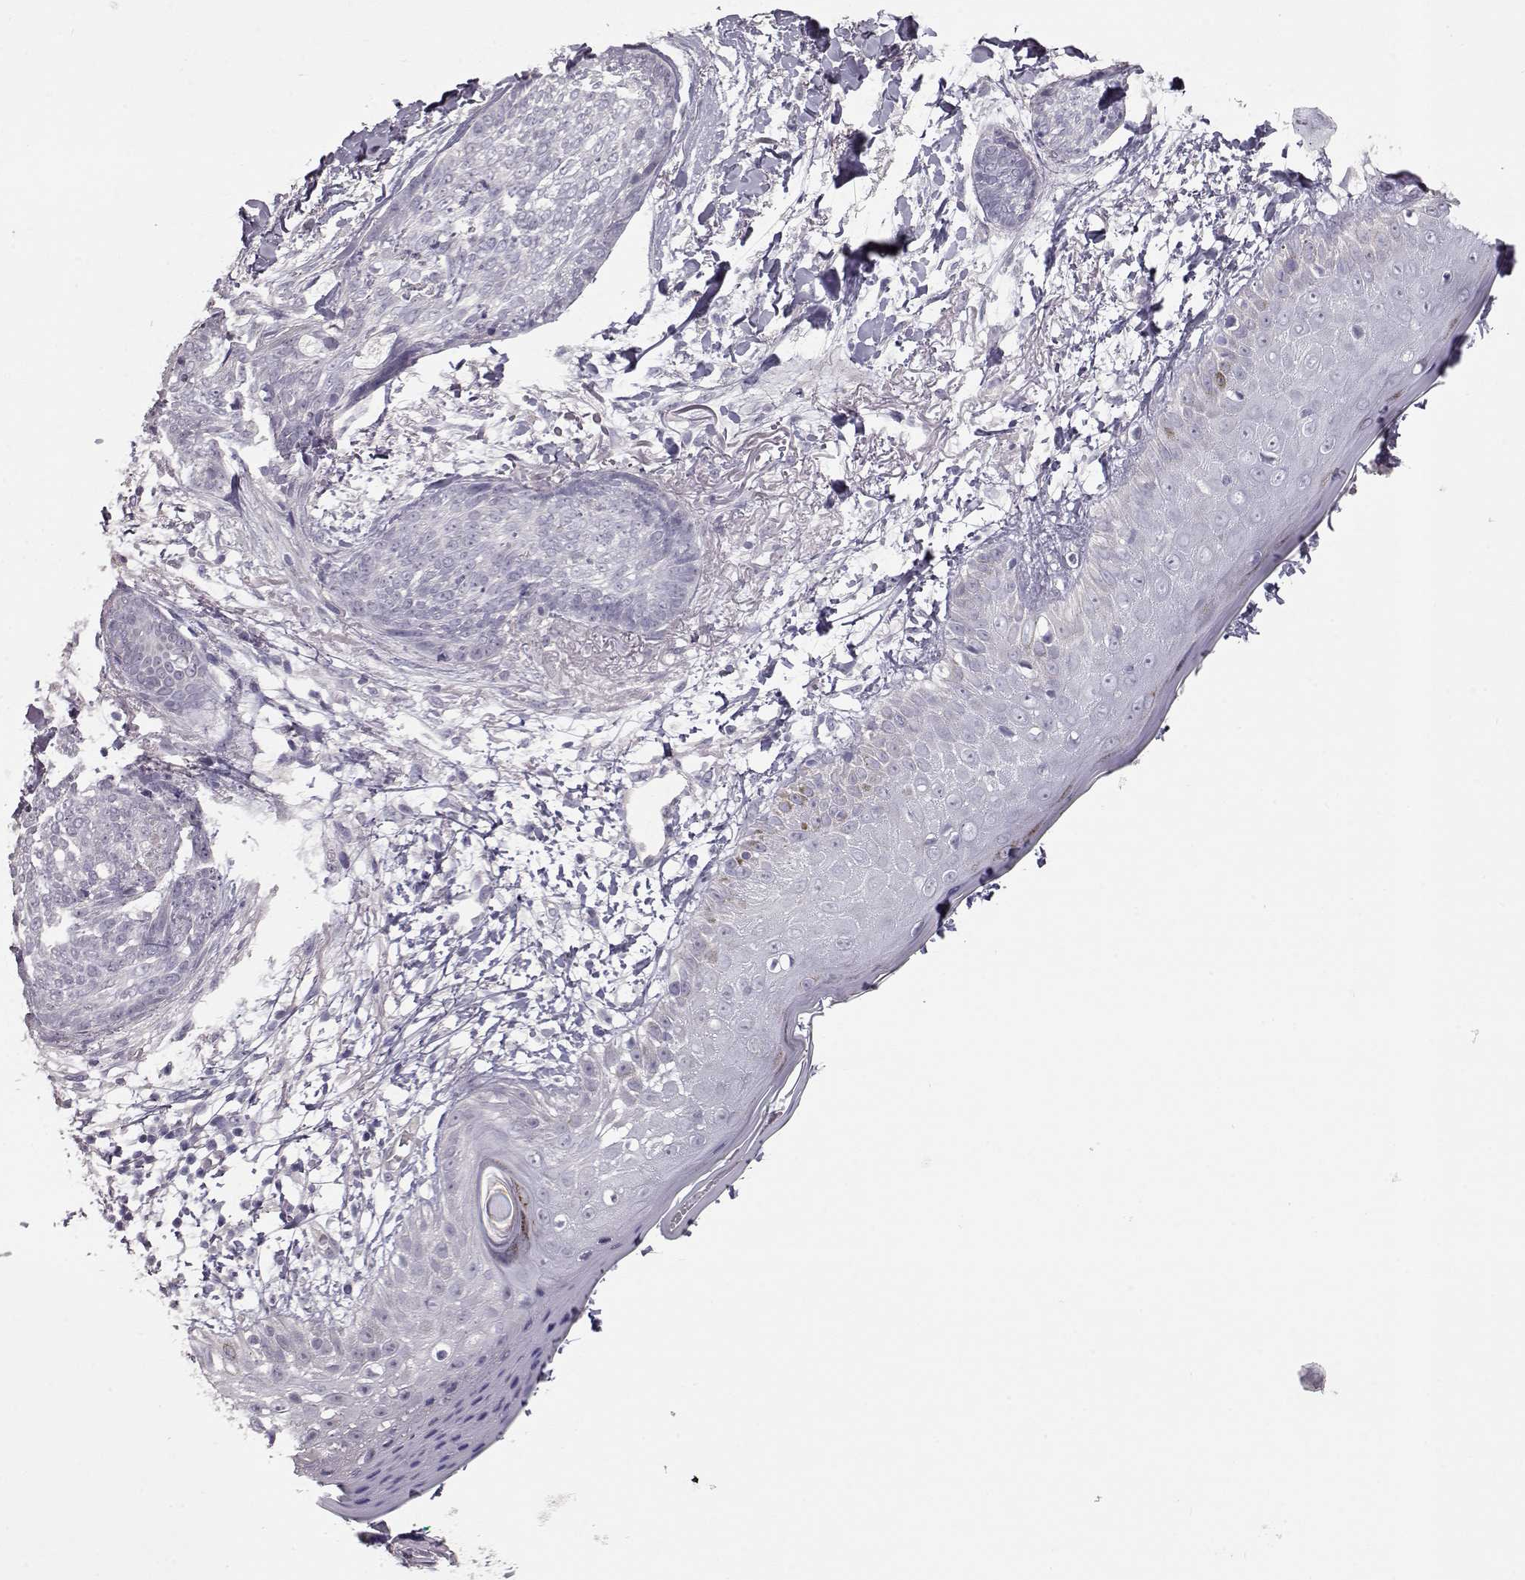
{"staining": {"intensity": "negative", "quantity": "none", "location": "none"}, "tissue": "skin cancer", "cell_type": "Tumor cells", "image_type": "cancer", "snomed": [{"axis": "morphology", "description": "Normal tissue, NOS"}, {"axis": "morphology", "description": "Basal cell carcinoma"}, {"axis": "topography", "description": "Skin"}], "caption": "Immunohistochemistry micrograph of basal cell carcinoma (skin) stained for a protein (brown), which exhibits no expression in tumor cells.", "gene": "SLC18A1", "patient": {"sex": "male", "age": 84}}